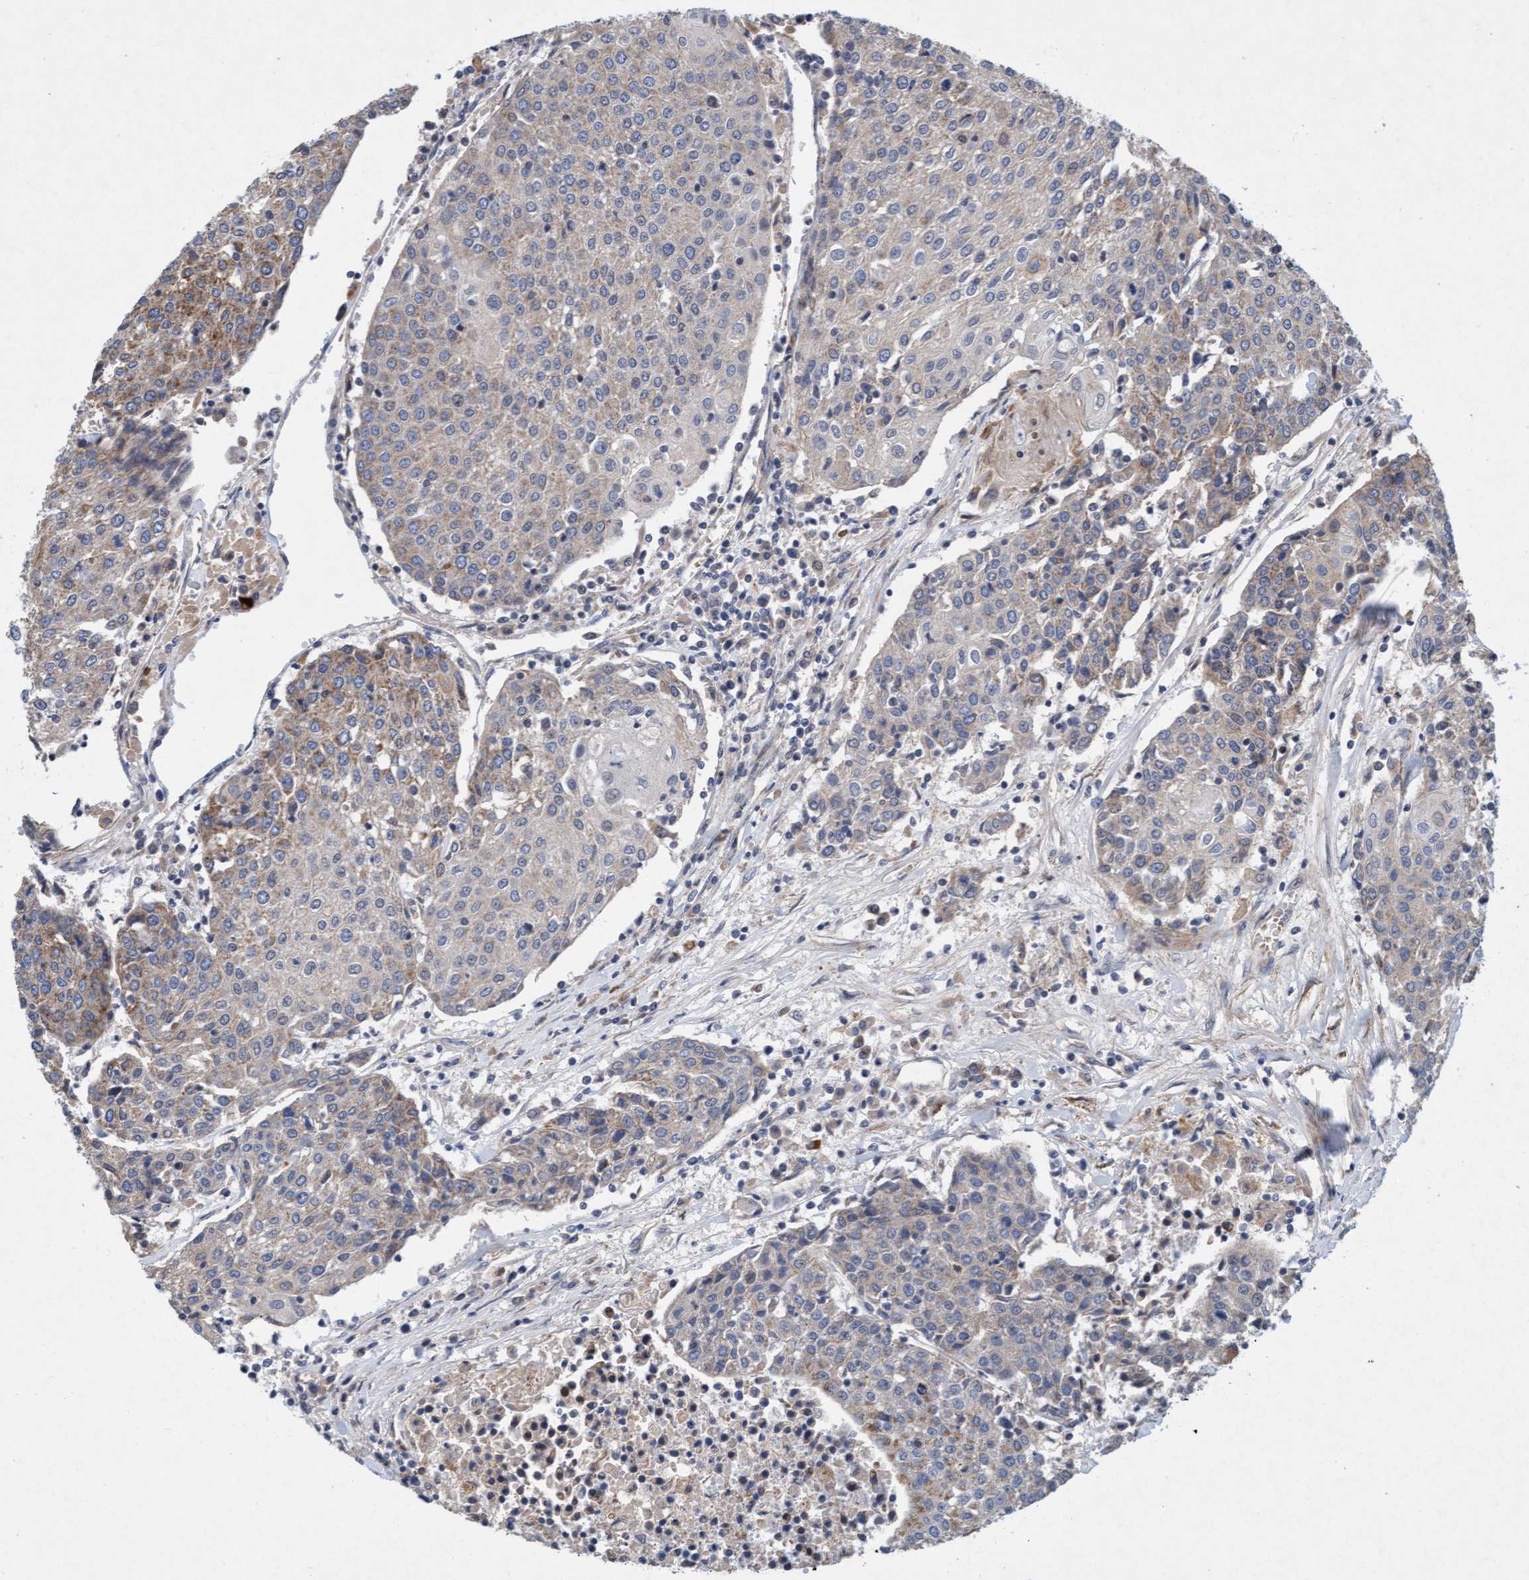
{"staining": {"intensity": "weak", "quantity": "25%-75%", "location": "cytoplasmic/membranous"}, "tissue": "urothelial cancer", "cell_type": "Tumor cells", "image_type": "cancer", "snomed": [{"axis": "morphology", "description": "Urothelial carcinoma, High grade"}, {"axis": "topography", "description": "Urinary bladder"}], "caption": "Human urothelial carcinoma (high-grade) stained for a protein (brown) reveals weak cytoplasmic/membranous positive expression in about 25%-75% of tumor cells.", "gene": "TMEM70", "patient": {"sex": "female", "age": 85}}